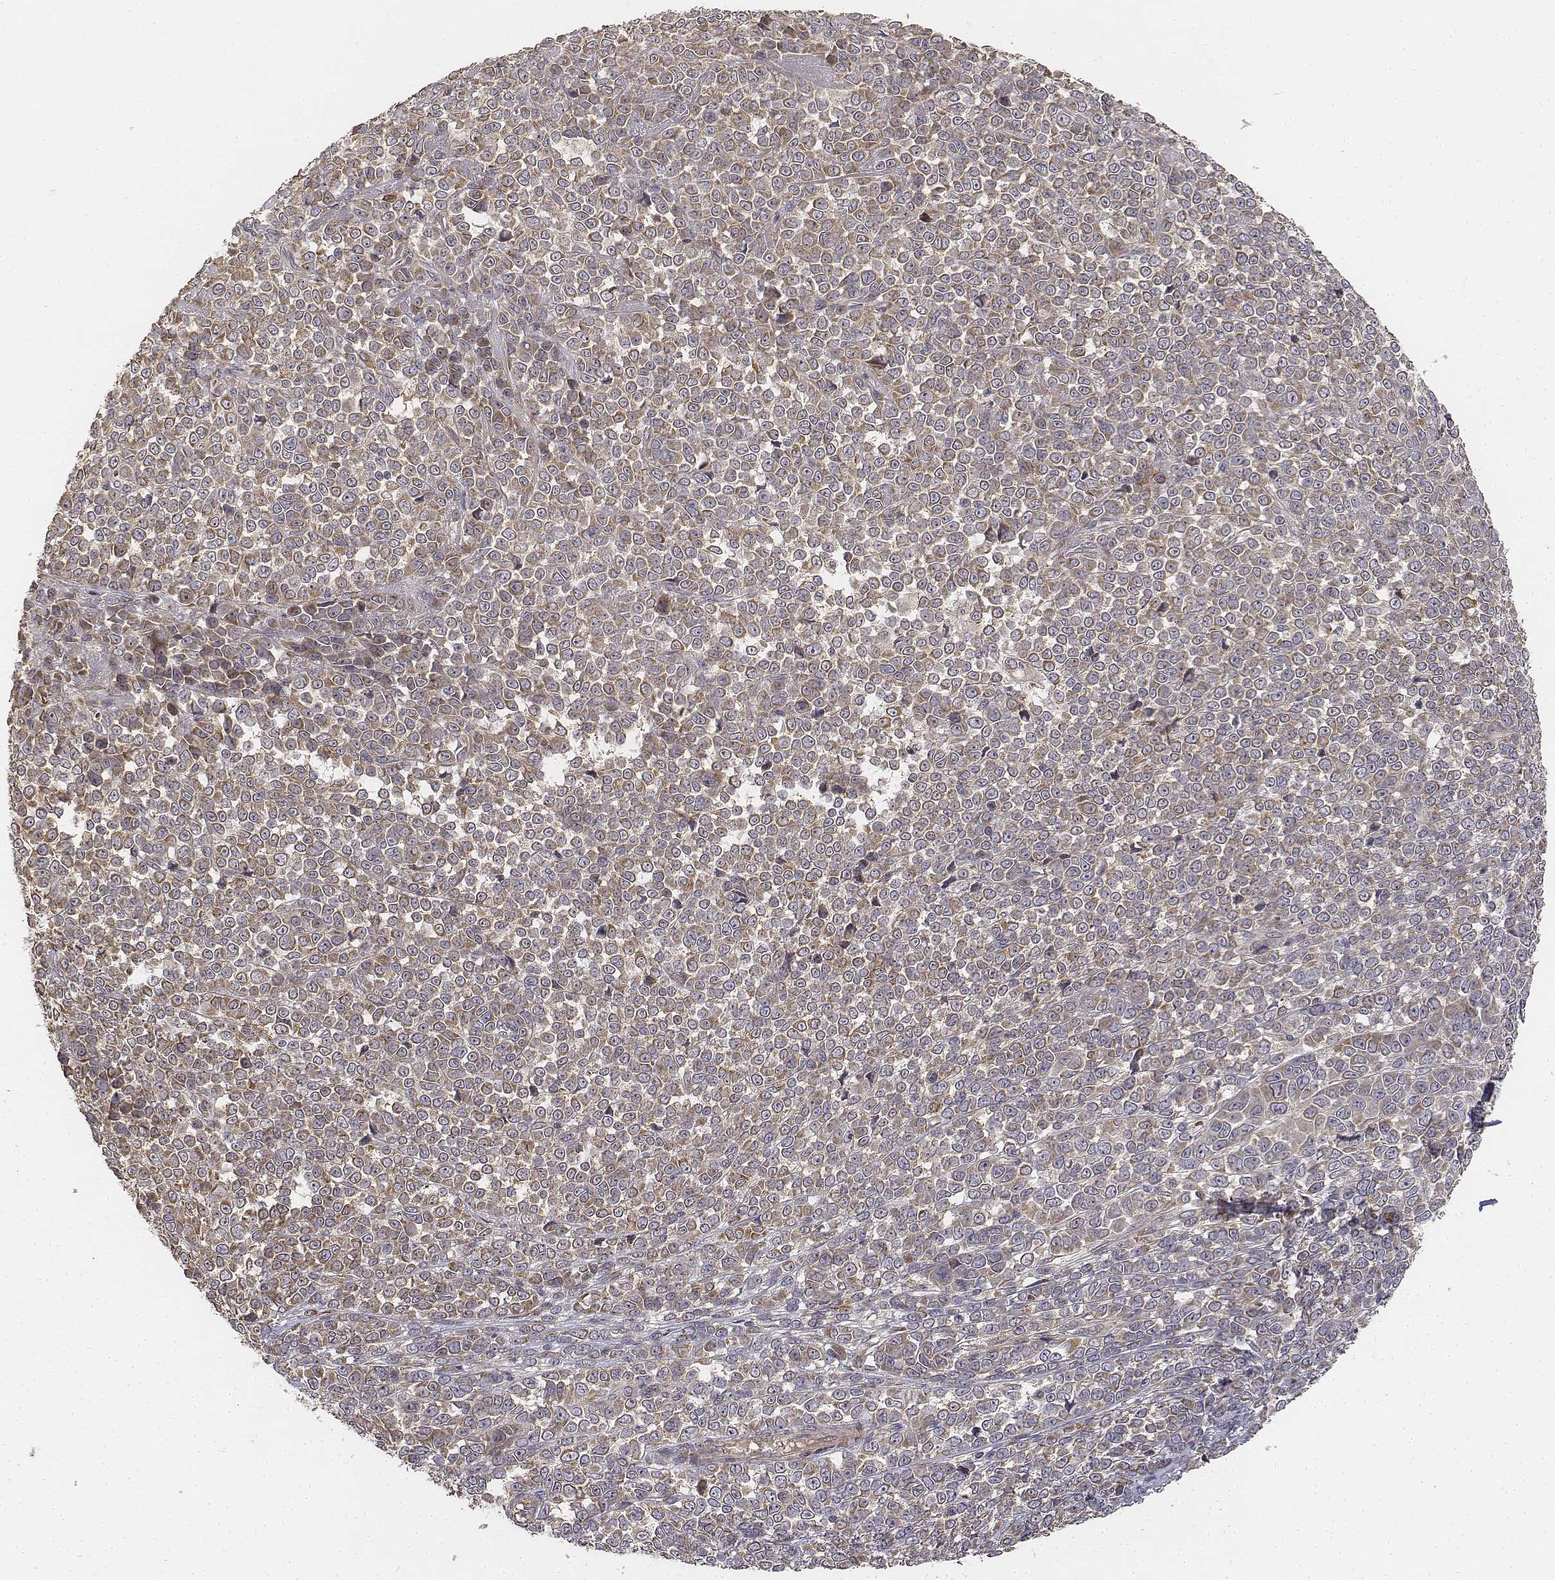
{"staining": {"intensity": "weak", "quantity": "25%-75%", "location": "cytoplasmic/membranous"}, "tissue": "melanoma", "cell_type": "Tumor cells", "image_type": "cancer", "snomed": [{"axis": "morphology", "description": "Malignant melanoma, NOS"}, {"axis": "topography", "description": "Skin"}], "caption": "Protein expression analysis of human malignant melanoma reveals weak cytoplasmic/membranous staining in about 25%-75% of tumor cells. The staining was performed using DAB (3,3'-diaminobenzidine), with brown indicating positive protein expression. Nuclei are stained blue with hematoxylin.", "gene": "FBXO21", "patient": {"sex": "female", "age": 95}}